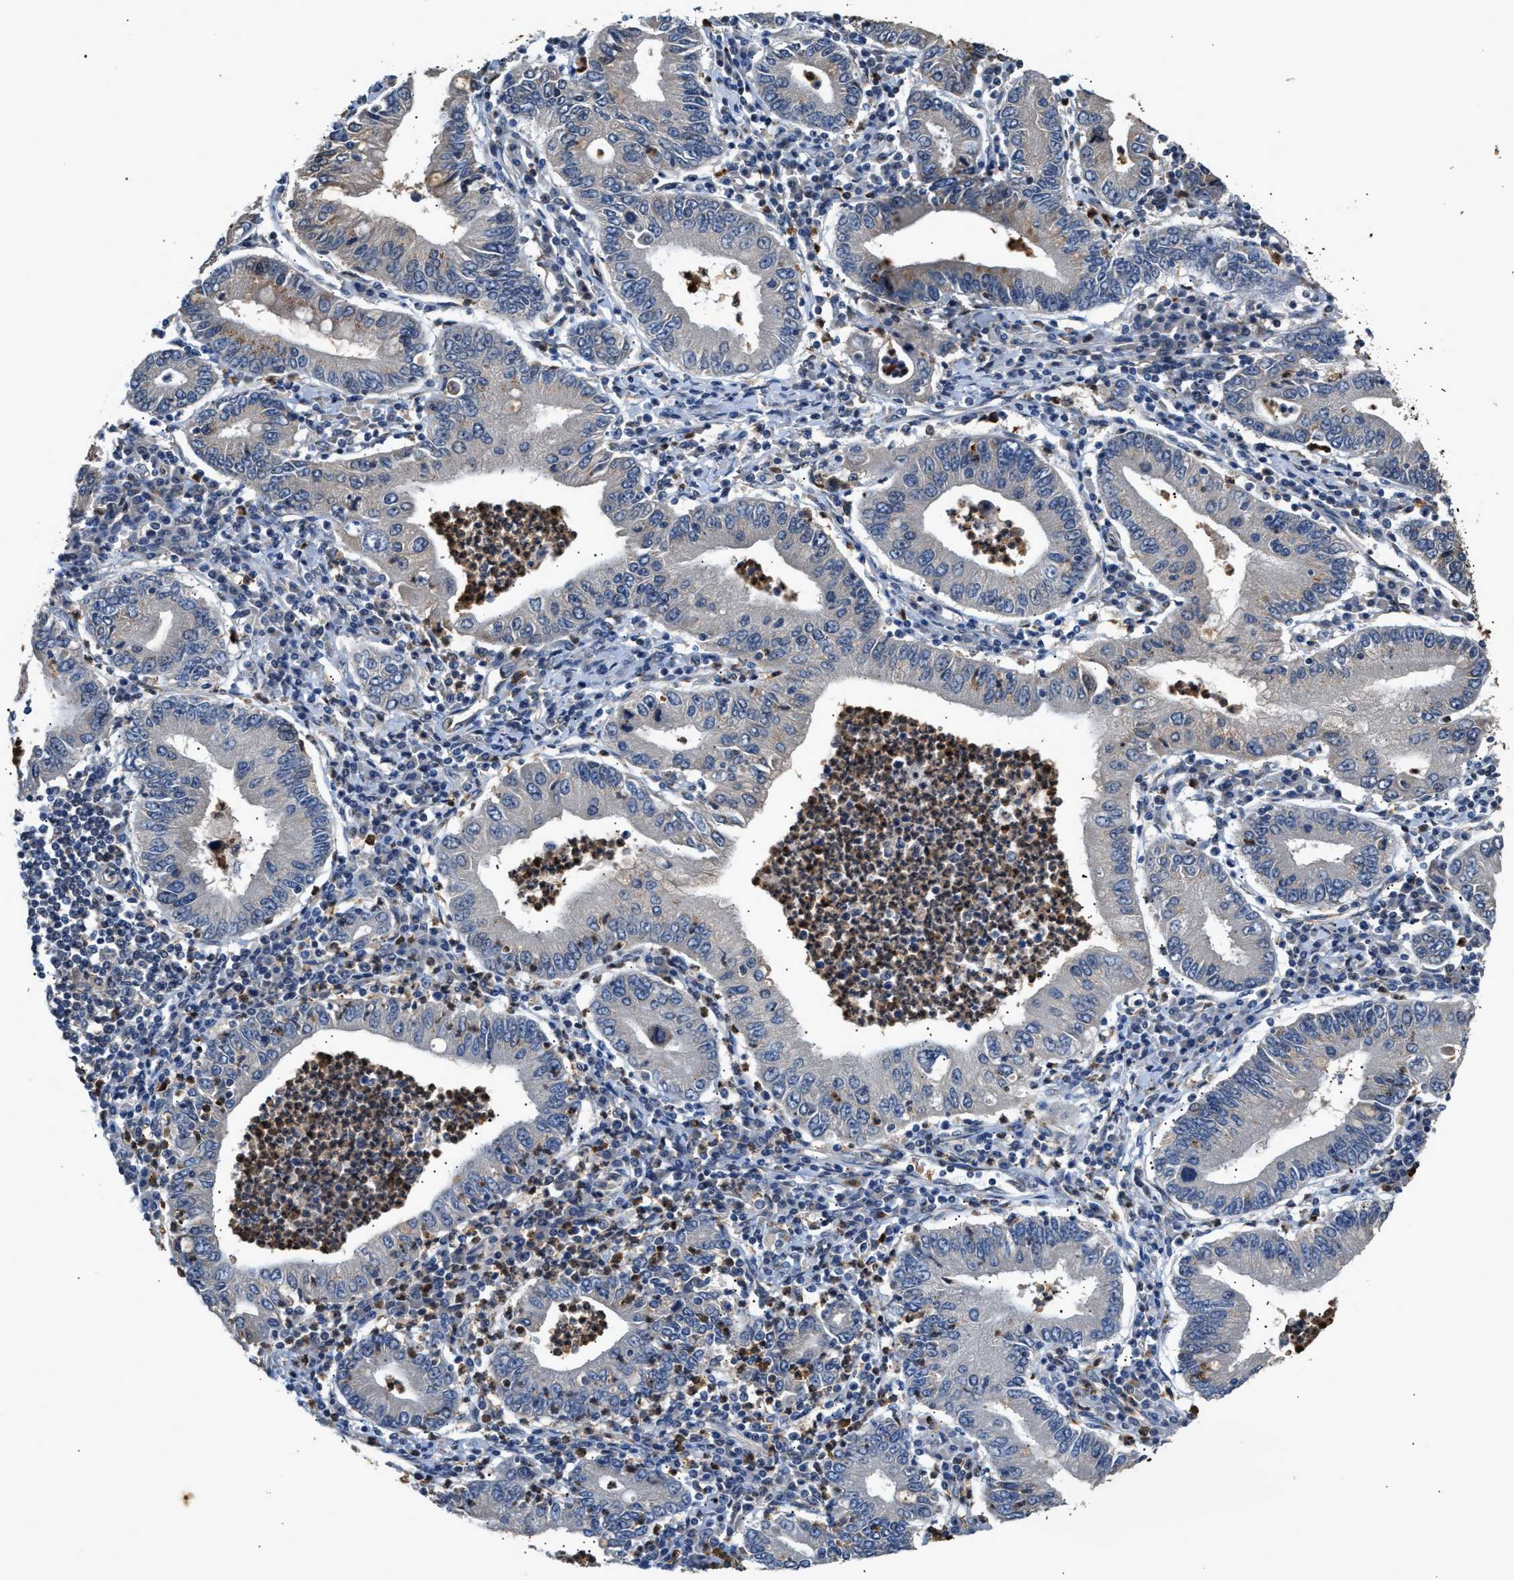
{"staining": {"intensity": "negative", "quantity": "none", "location": "none"}, "tissue": "stomach cancer", "cell_type": "Tumor cells", "image_type": "cancer", "snomed": [{"axis": "morphology", "description": "Normal tissue, NOS"}, {"axis": "morphology", "description": "Adenocarcinoma, NOS"}, {"axis": "topography", "description": "Esophagus"}, {"axis": "topography", "description": "Stomach, upper"}, {"axis": "topography", "description": "Peripheral nerve tissue"}], "caption": "High power microscopy histopathology image of an immunohistochemistry (IHC) photomicrograph of adenocarcinoma (stomach), revealing no significant expression in tumor cells. Nuclei are stained in blue.", "gene": "CHUK", "patient": {"sex": "male", "age": 62}}